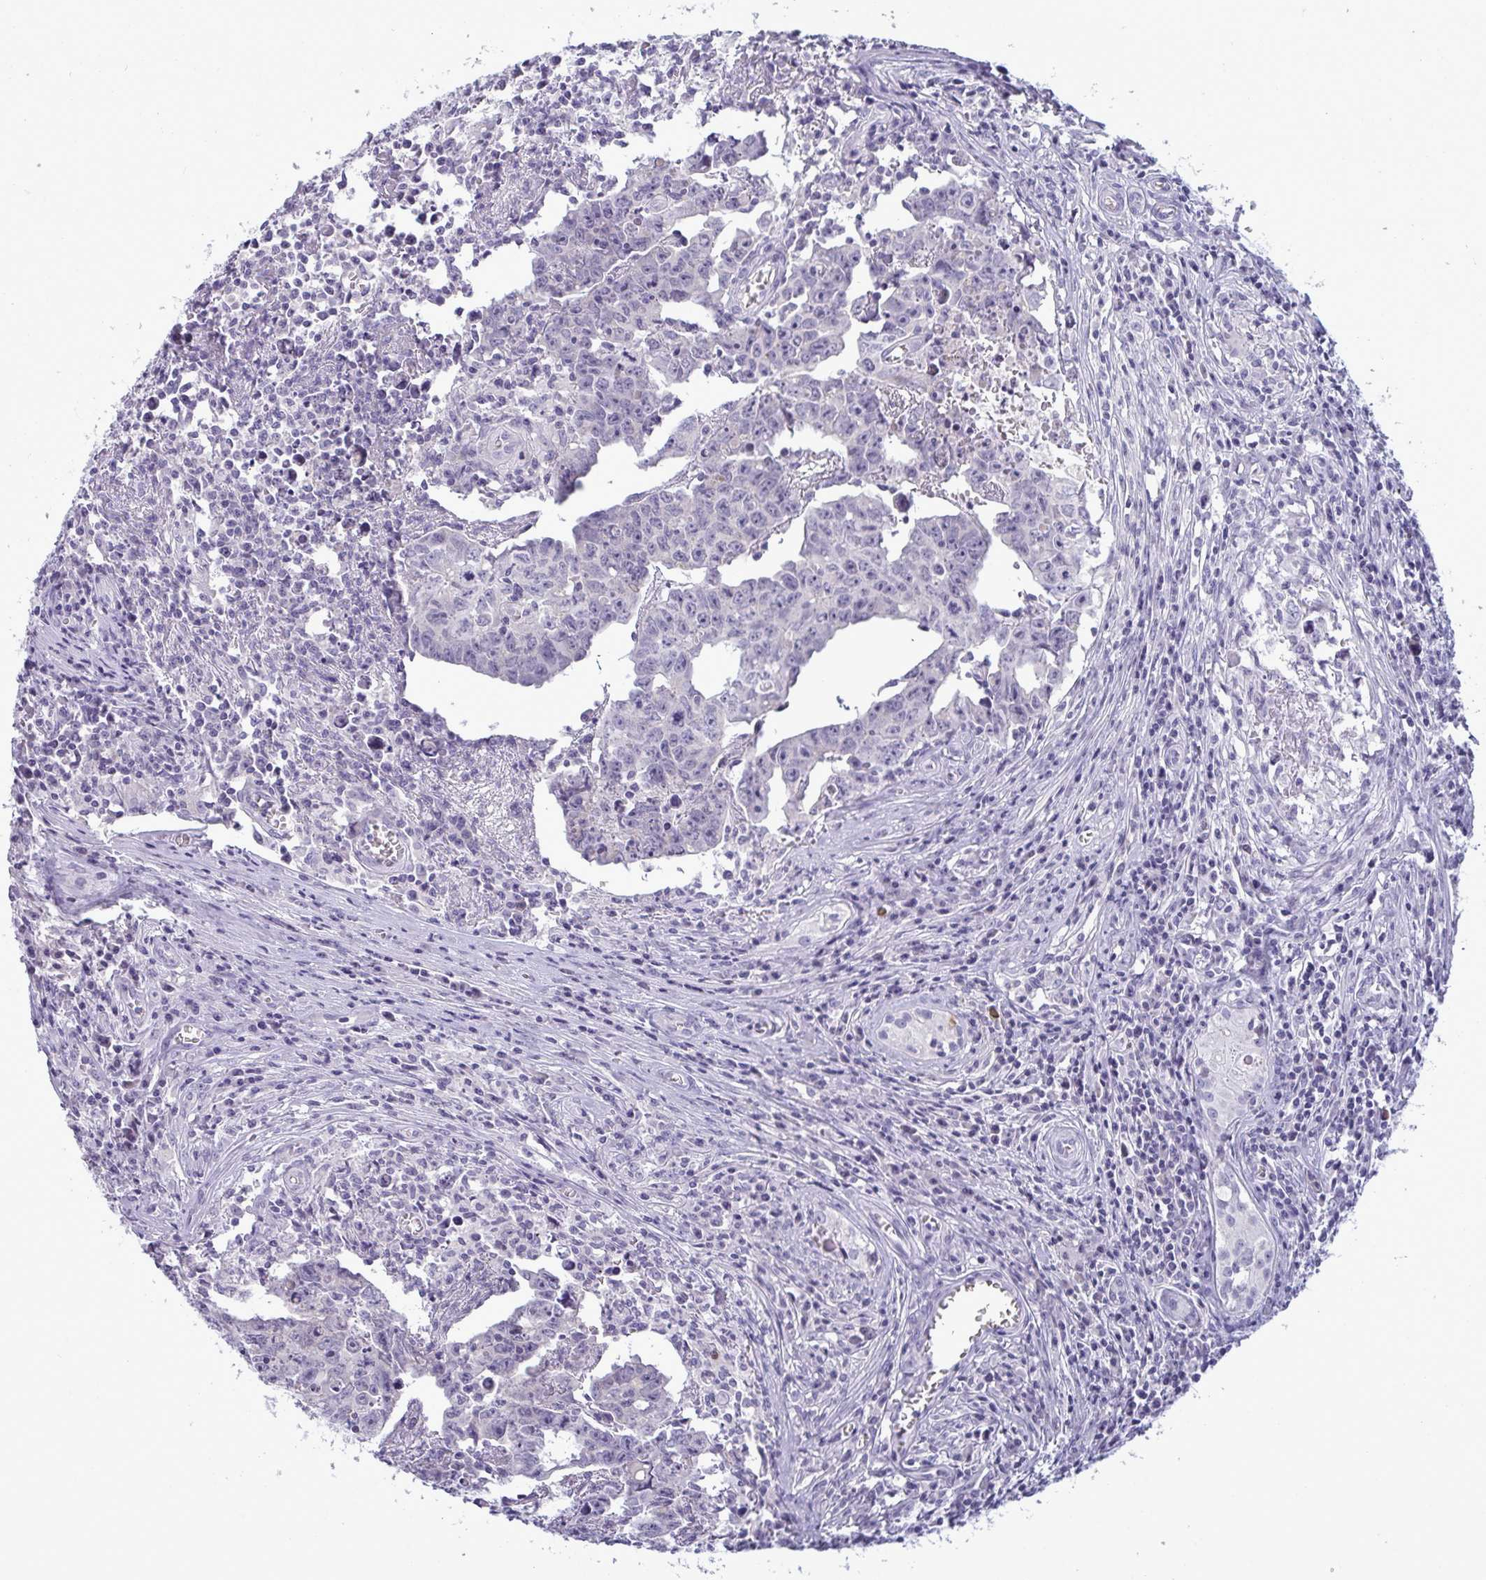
{"staining": {"intensity": "negative", "quantity": "none", "location": "none"}, "tissue": "testis cancer", "cell_type": "Tumor cells", "image_type": "cancer", "snomed": [{"axis": "morphology", "description": "Carcinoma, Embryonal, NOS"}, {"axis": "topography", "description": "Testis"}], "caption": "There is no significant expression in tumor cells of testis cancer.", "gene": "TENT5D", "patient": {"sex": "male", "age": 22}}